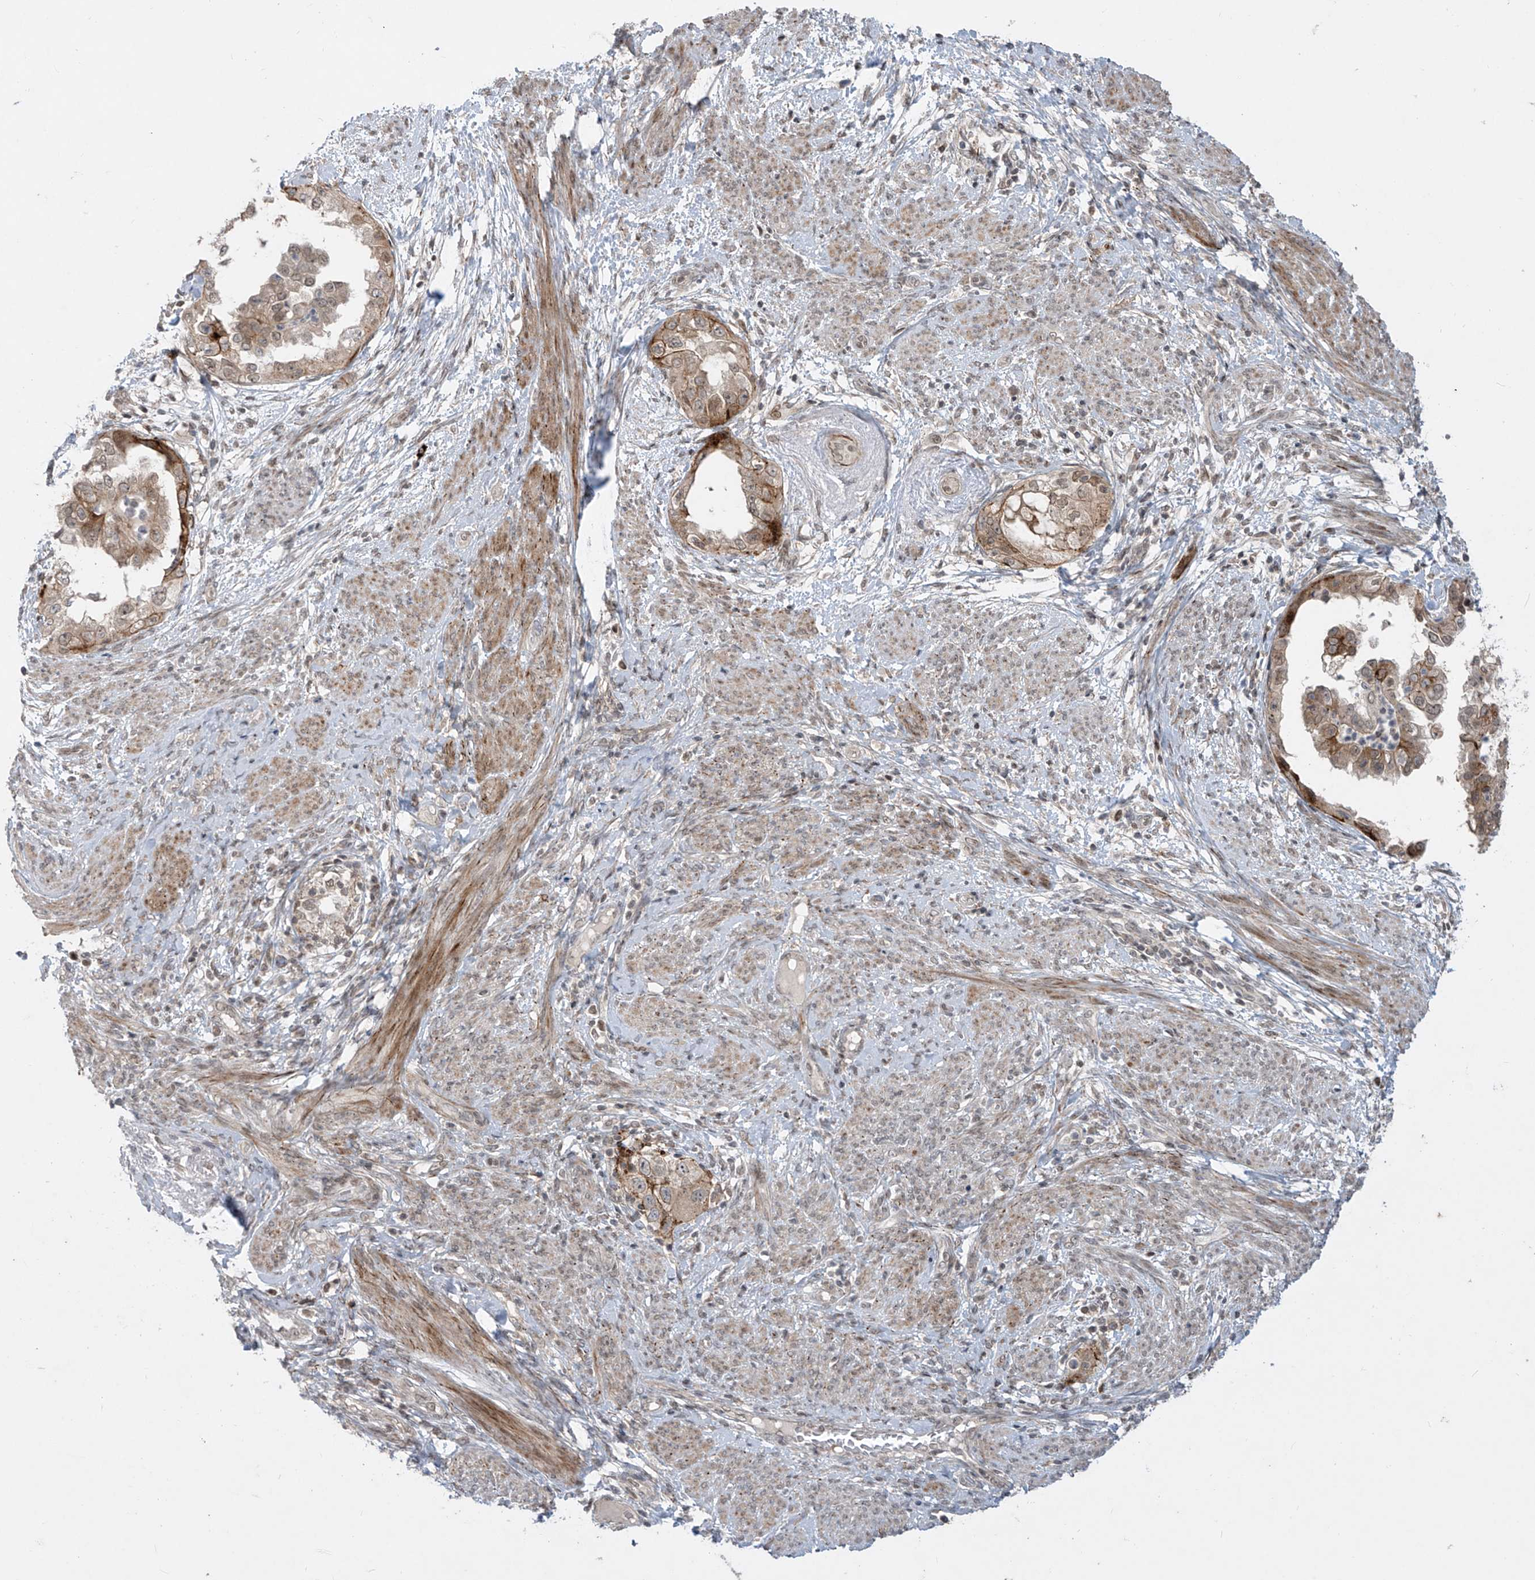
{"staining": {"intensity": "moderate", "quantity": "25%-75%", "location": "cytoplasmic/membranous"}, "tissue": "endometrial cancer", "cell_type": "Tumor cells", "image_type": "cancer", "snomed": [{"axis": "morphology", "description": "Adenocarcinoma, NOS"}, {"axis": "topography", "description": "Endometrium"}], "caption": "Moderate cytoplasmic/membranous protein positivity is appreciated in approximately 25%-75% of tumor cells in adenocarcinoma (endometrial). (IHC, brightfield microscopy, high magnification).", "gene": "LAGE3", "patient": {"sex": "female", "age": 85}}